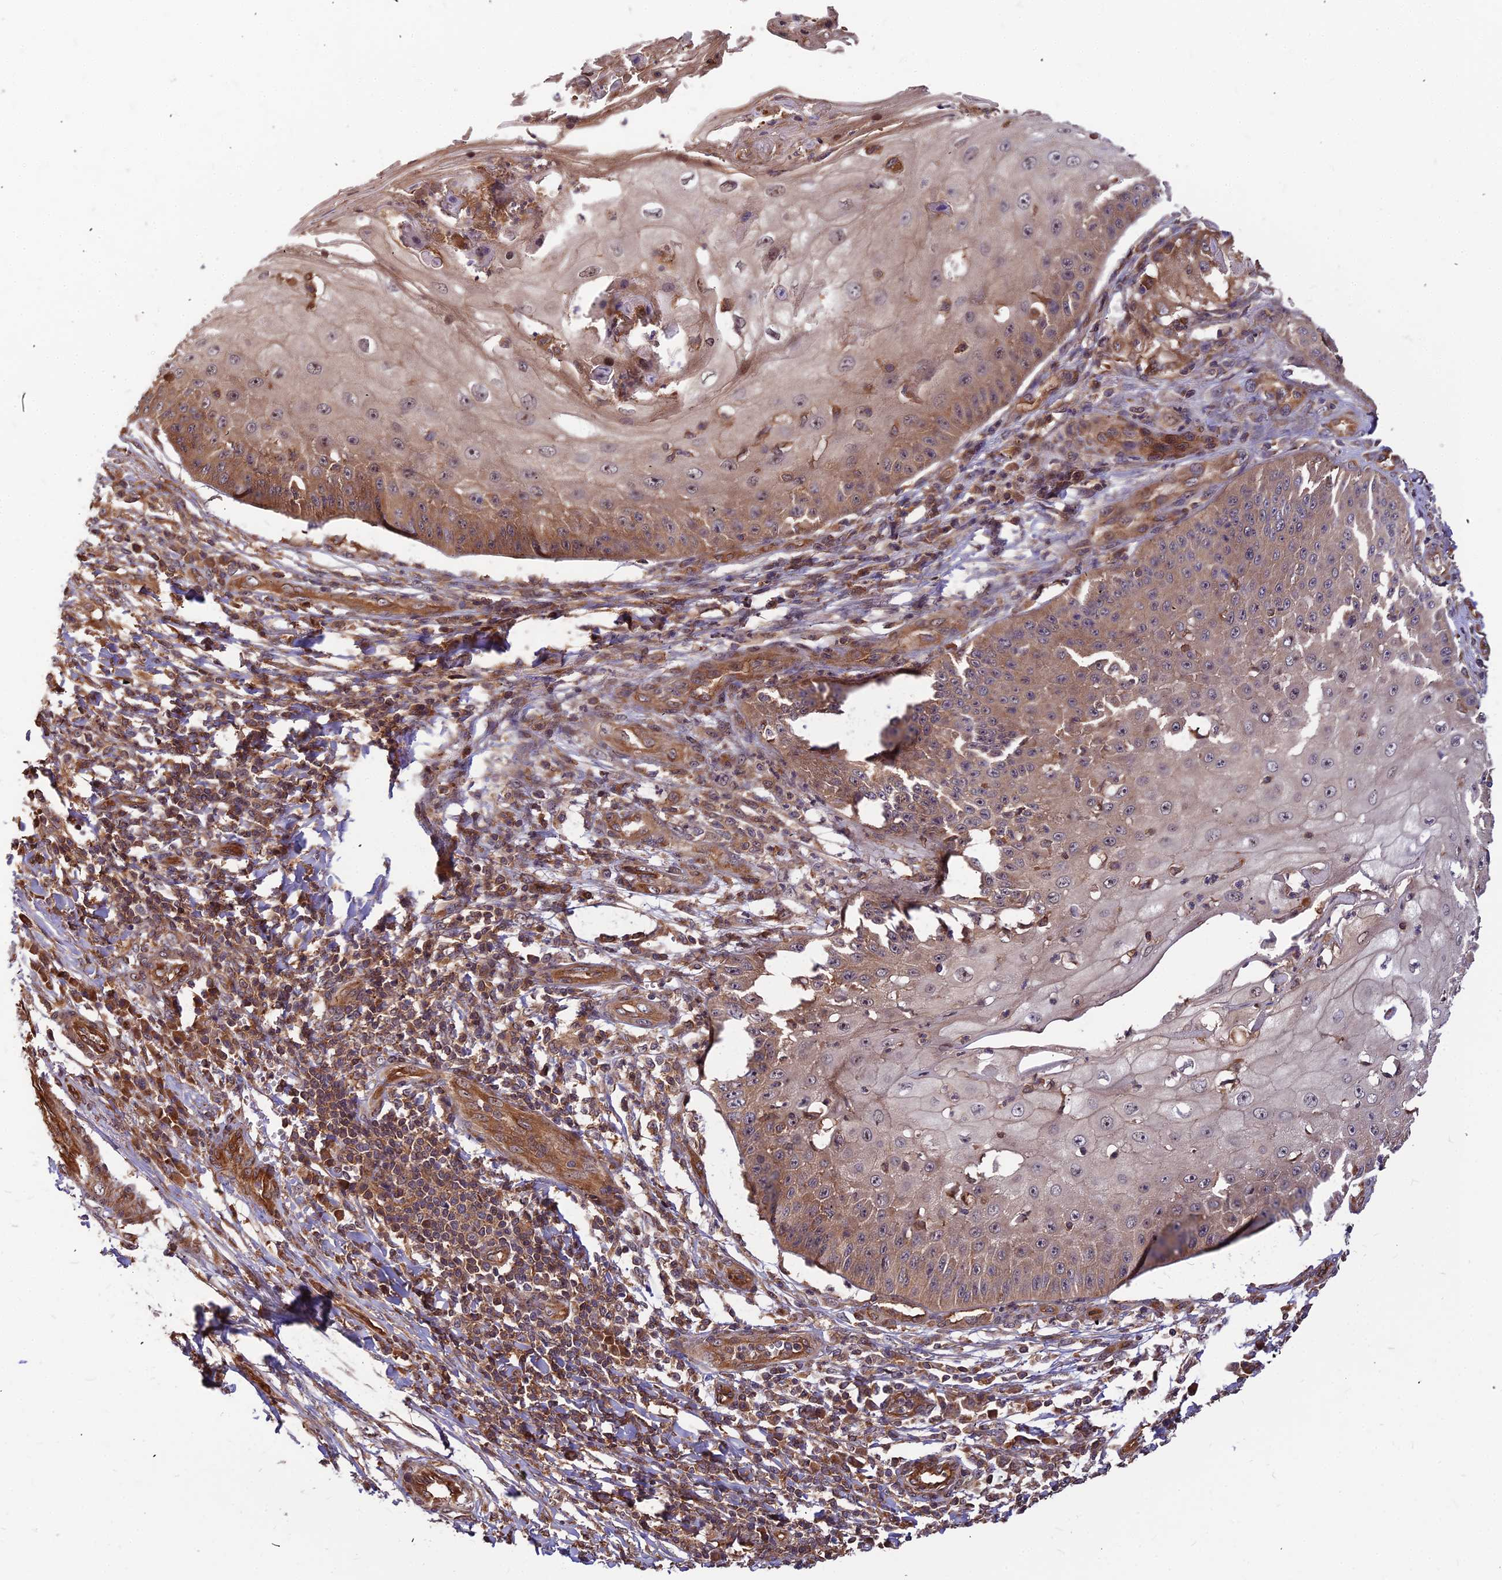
{"staining": {"intensity": "moderate", "quantity": "25%-75%", "location": "cytoplasmic/membranous"}, "tissue": "skin cancer", "cell_type": "Tumor cells", "image_type": "cancer", "snomed": [{"axis": "morphology", "description": "Squamous cell carcinoma, NOS"}, {"axis": "topography", "description": "Skin"}], "caption": "Squamous cell carcinoma (skin) stained with DAB (3,3'-diaminobenzidine) IHC demonstrates medium levels of moderate cytoplasmic/membranous expression in about 25%-75% of tumor cells.", "gene": "ZNF467", "patient": {"sex": "male", "age": 70}}